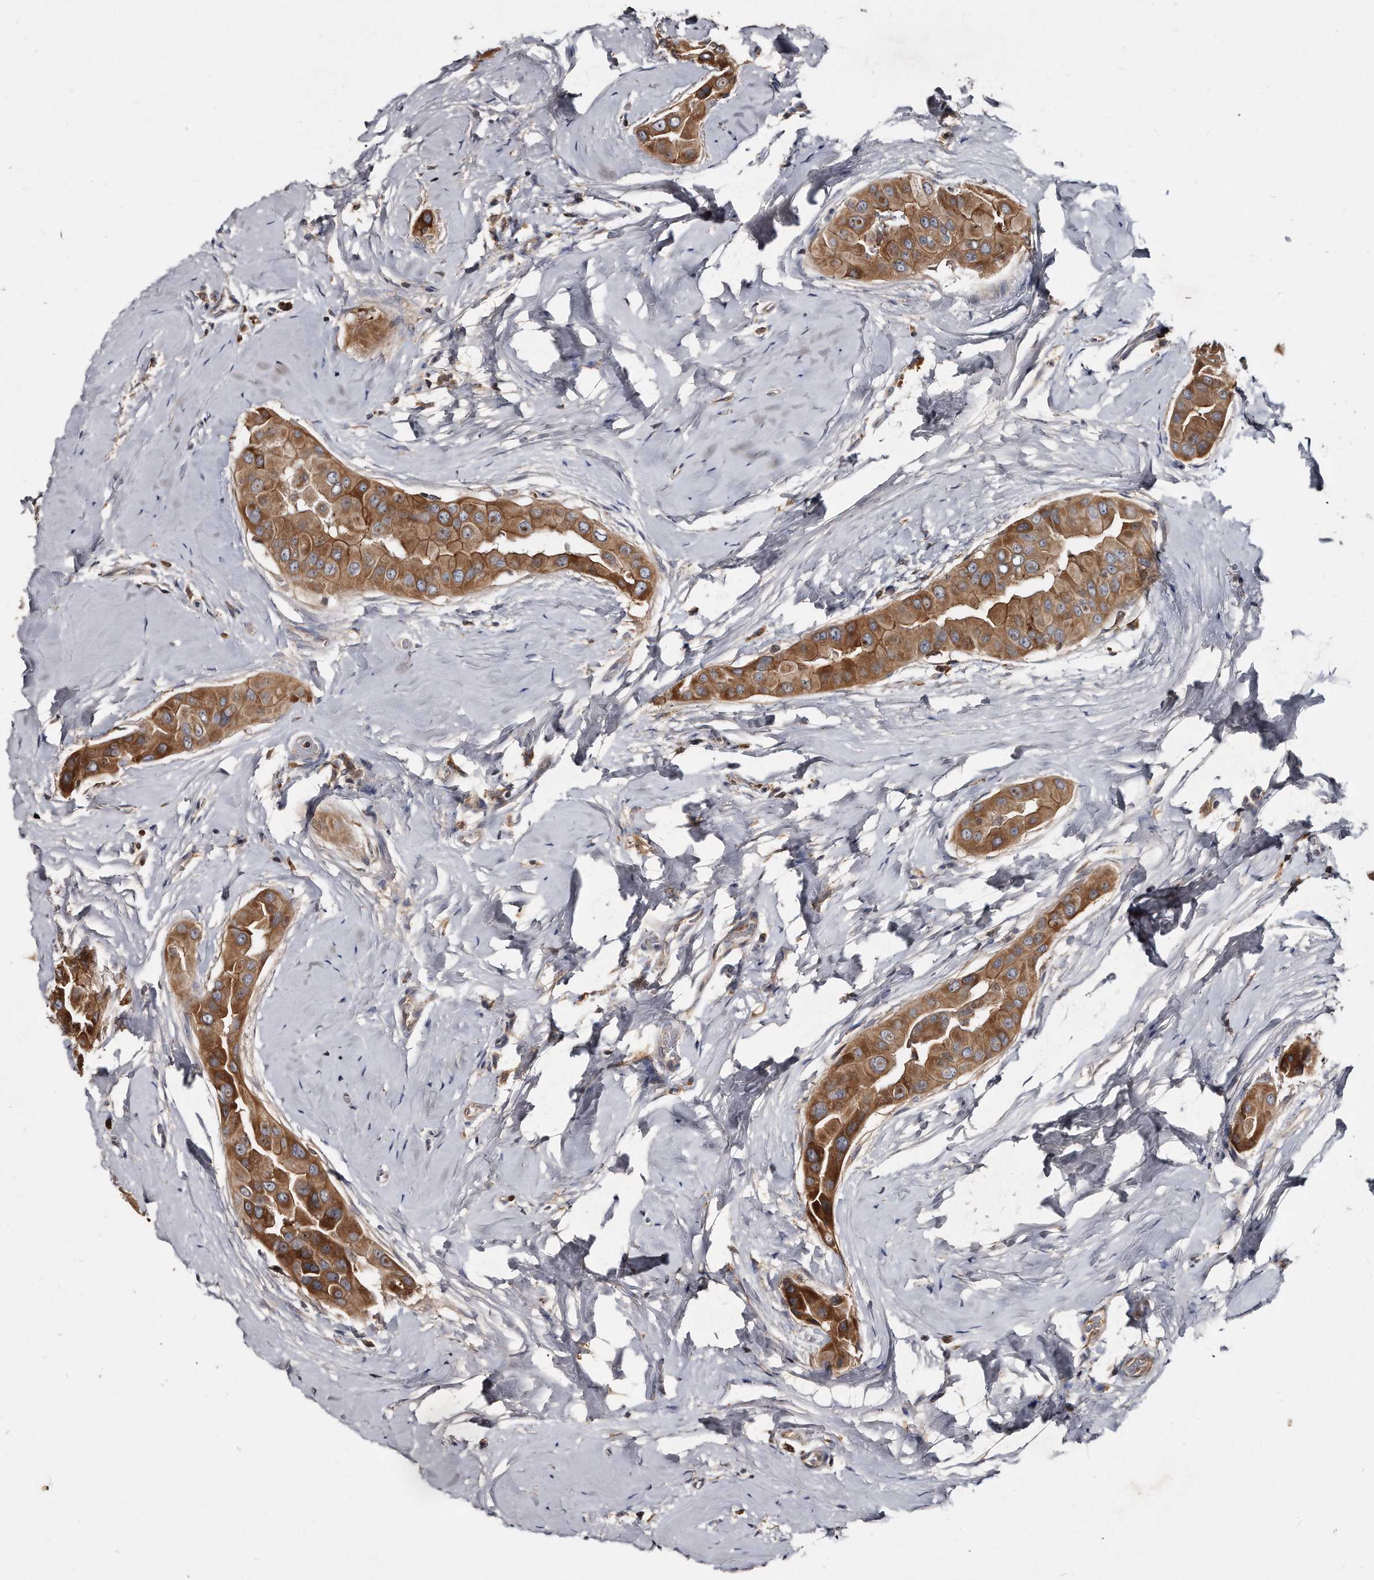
{"staining": {"intensity": "moderate", "quantity": ">75%", "location": "cytoplasmic/membranous"}, "tissue": "thyroid cancer", "cell_type": "Tumor cells", "image_type": "cancer", "snomed": [{"axis": "morphology", "description": "Papillary adenocarcinoma, NOS"}, {"axis": "topography", "description": "Thyroid gland"}], "caption": "IHC micrograph of papillary adenocarcinoma (thyroid) stained for a protein (brown), which shows medium levels of moderate cytoplasmic/membranous positivity in about >75% of tumor cells.", "gene": "FAM136A", "patient": {"sex": "male", "age": 33}}